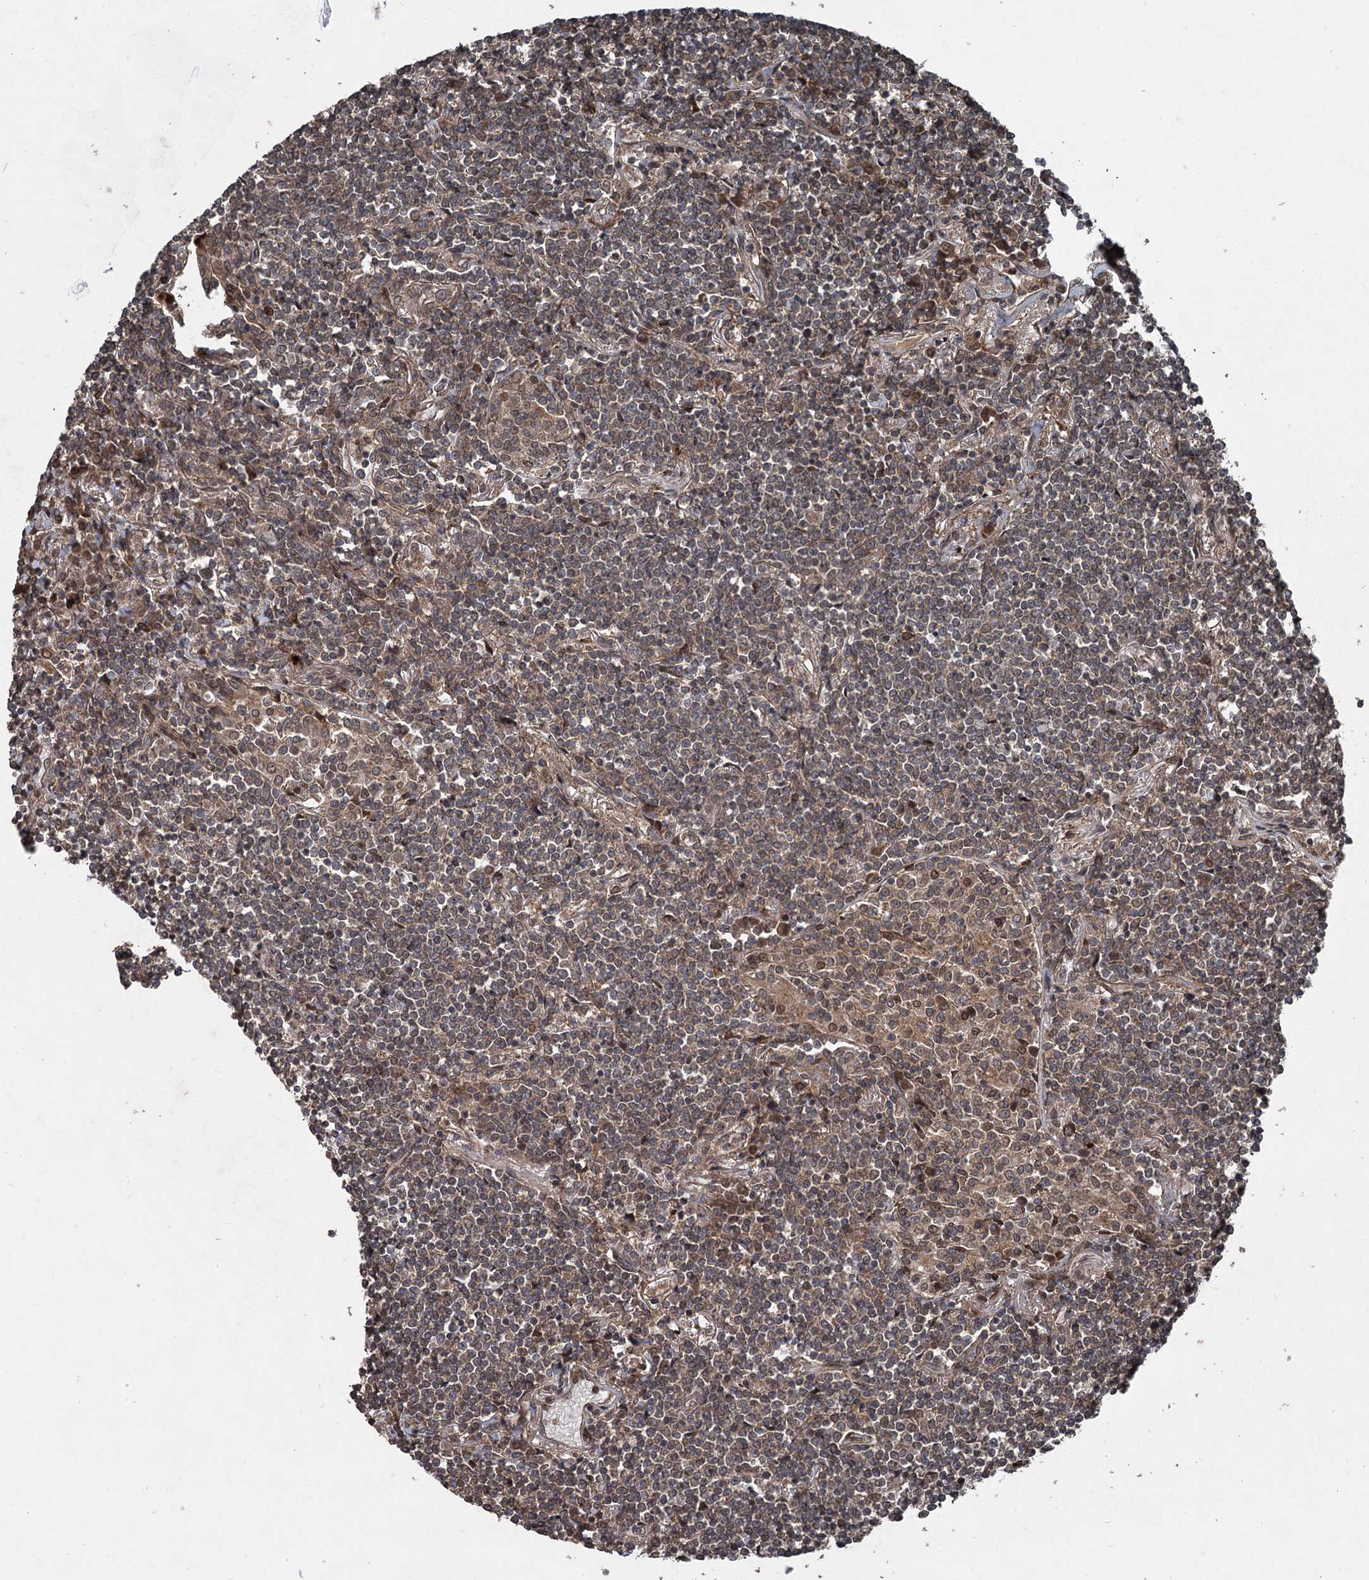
{"staining": {"intensity": "weak", "quantity": "25%-75%", "location": "cytoplasmic/membranous"}, "tissue": "lymphoma", "cell_type": "Tumor cells", "image_type": "cancer", "snomed": [{"axis": "morphology", "description": "Malignant lymphoma, non-Hodgkin's type, Low grade"}, {"axis": "topography", "description": "Lung"}], "caption": "Malignant lymphoma, non-Hodgkin's type (low-grade) stained for a protein (brown) displays weak cytoplasmic/membranous positive expression in approximately 25%-75% of tumor cells.", "gene": "ALAS1", "patient": {"sex": "female", "age": 71}}